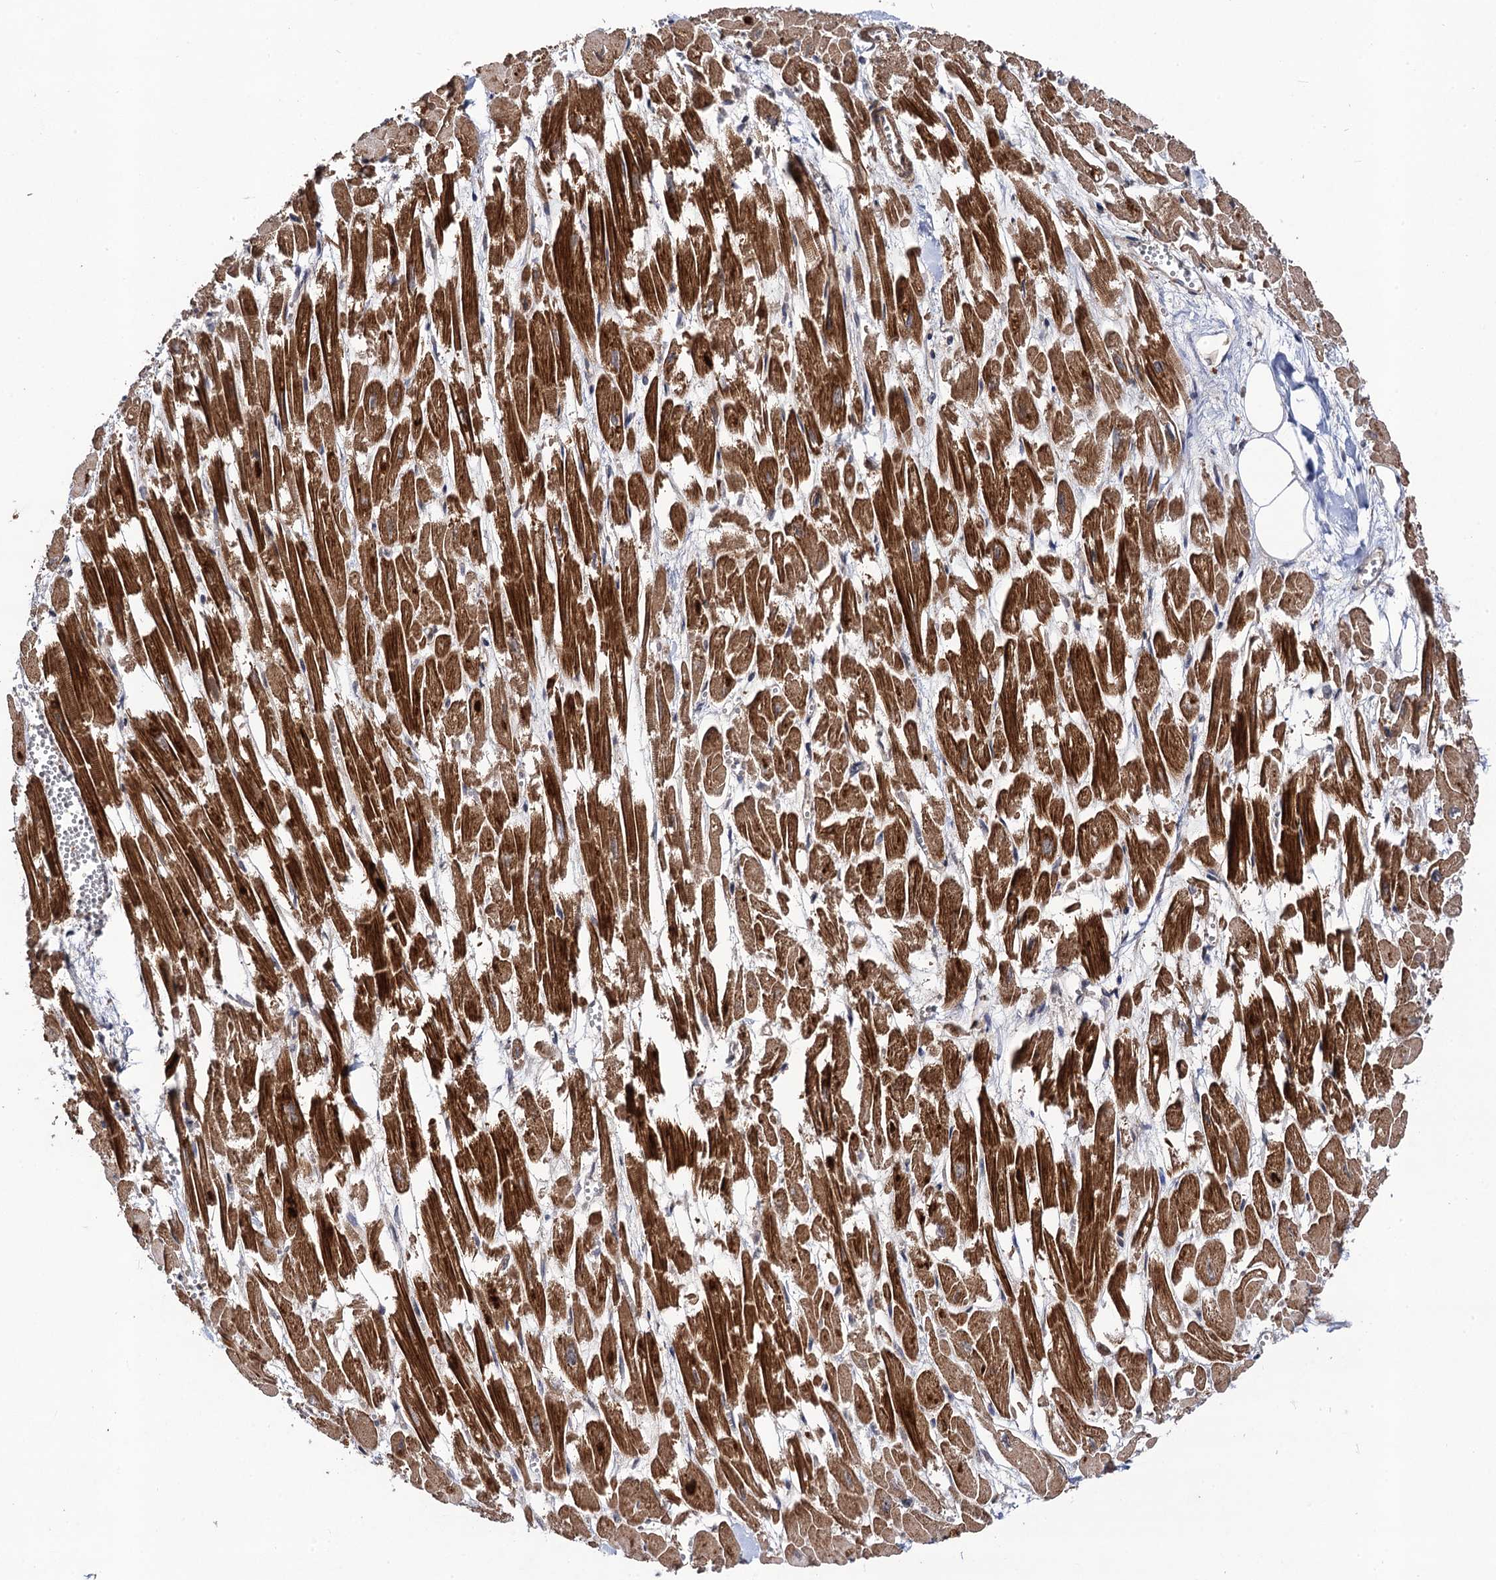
{"staining": {"intensity": "strong", "quantity": ">75%", "location": "cytoplasmic/membranous"}, "tissue": "heart muscle", "cell_type": "Cardiomyocytes", "image_type": "normal", "snomed": [{"axis": "morphology", "description": "Normal tissue, NOS"}, {"axis": "topography", "description": "Heart"}], "caption": "This micrograph displays immunohistochemistry staining of unremarkable human heart muscle, with high strong cytoplasmic/membranous positivity in approximately >75% of cardiomyocytes.", "gene": "KXD1", "patient": {"sex": "male", "age": 54}}